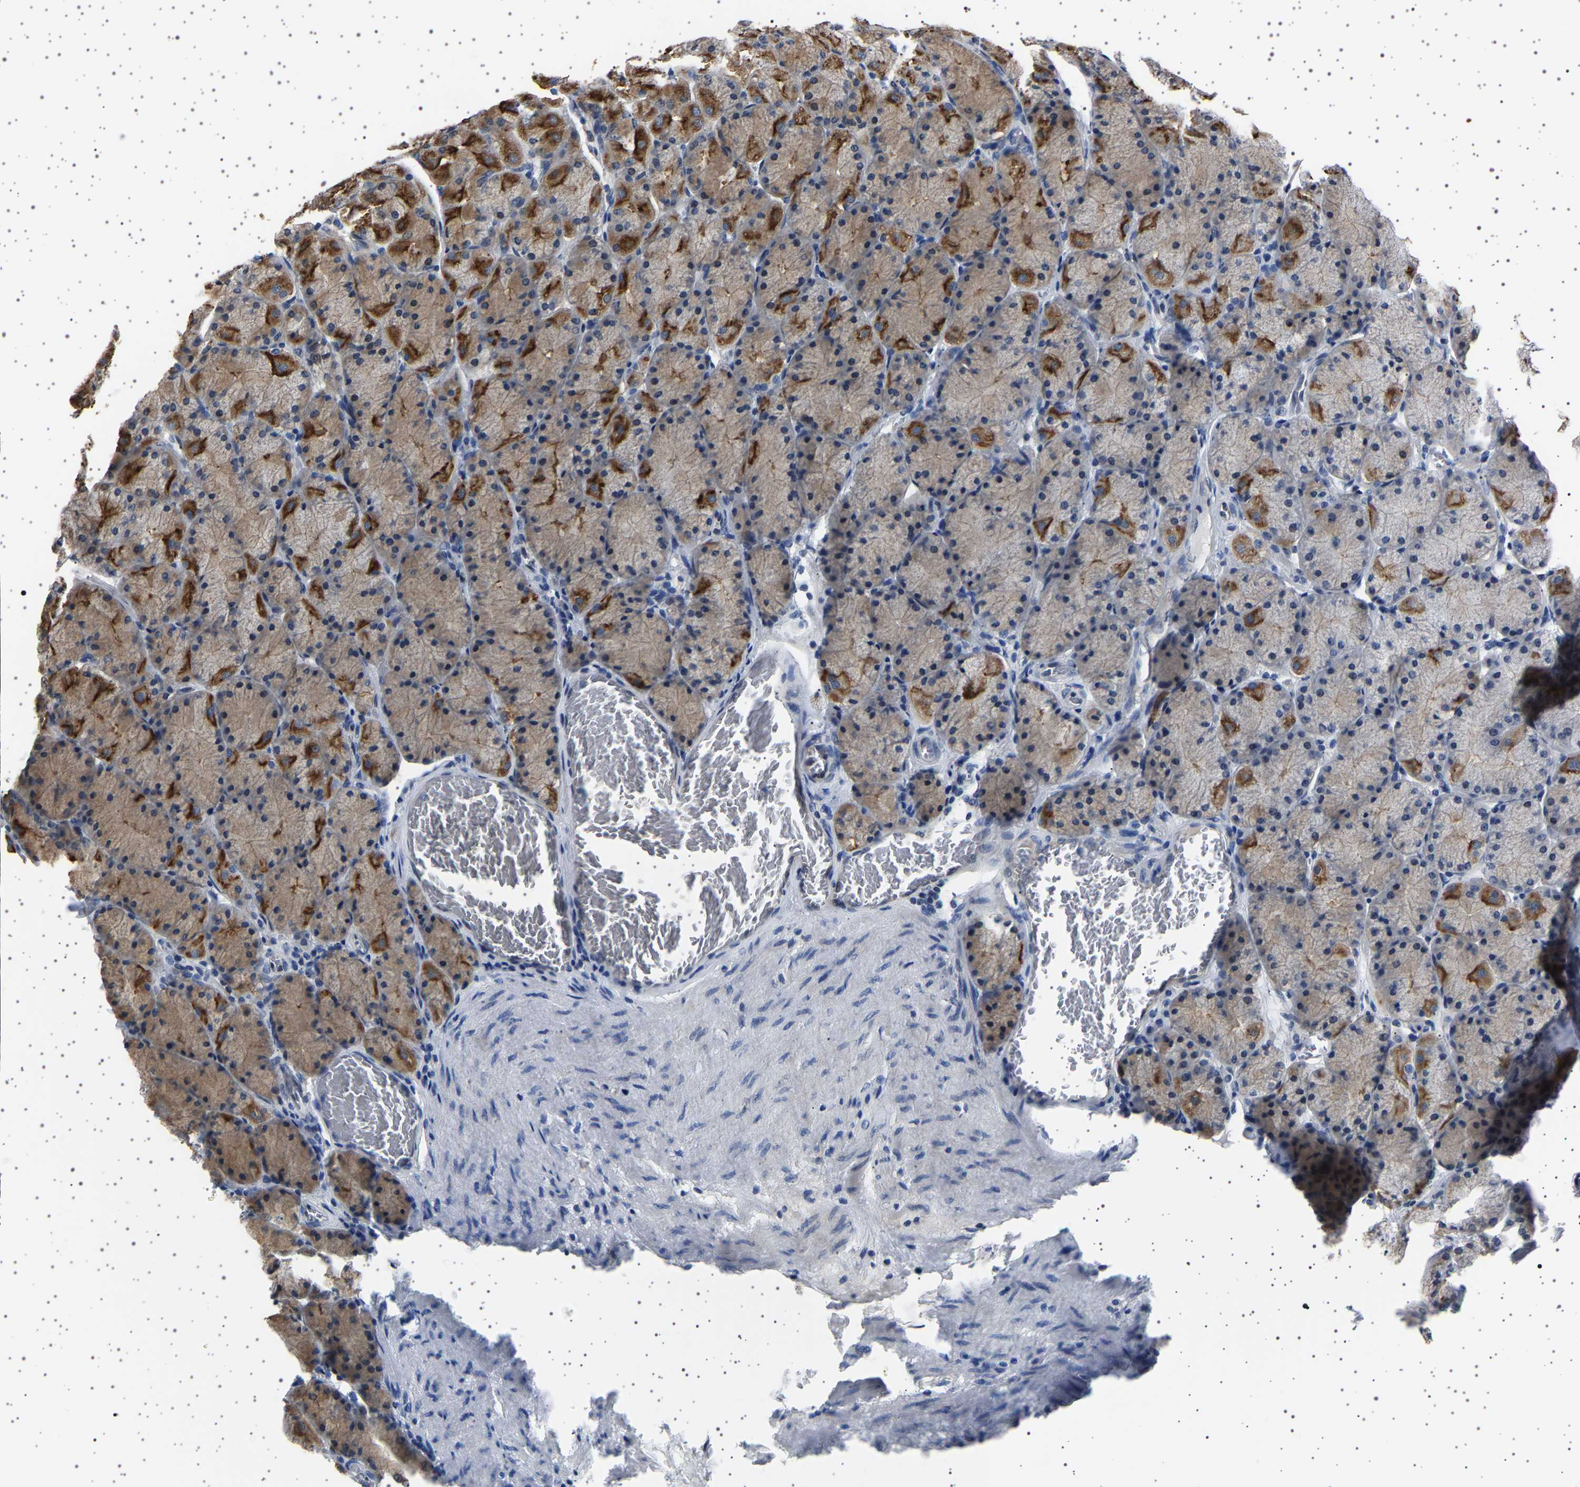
{"staining": {"intensity": "moderate", "quantity": "25%-75%", "location": "cytoplasmic/membranous"}, "tissue": "stomach", "cell_type": "Glandular cells", "image_type": "normal", "snomed": [{"axis": "morphology", "description": "Normal tissue, NOS"}, {"axis": "topography", "description": "Stomach, upper"}], "caption": "Normal stomach was stained to show a protein in brown. There is medium levels of moderate cytoplasmic/membranous positivity in about 25%-75% of glandular cells. (Stains: DAB in brown, nuclei in blue, Microscopy: brightfield microscopy at high magnification).", "gene": "IL10RB", "patient": {"sex": "female", "age": 56}}